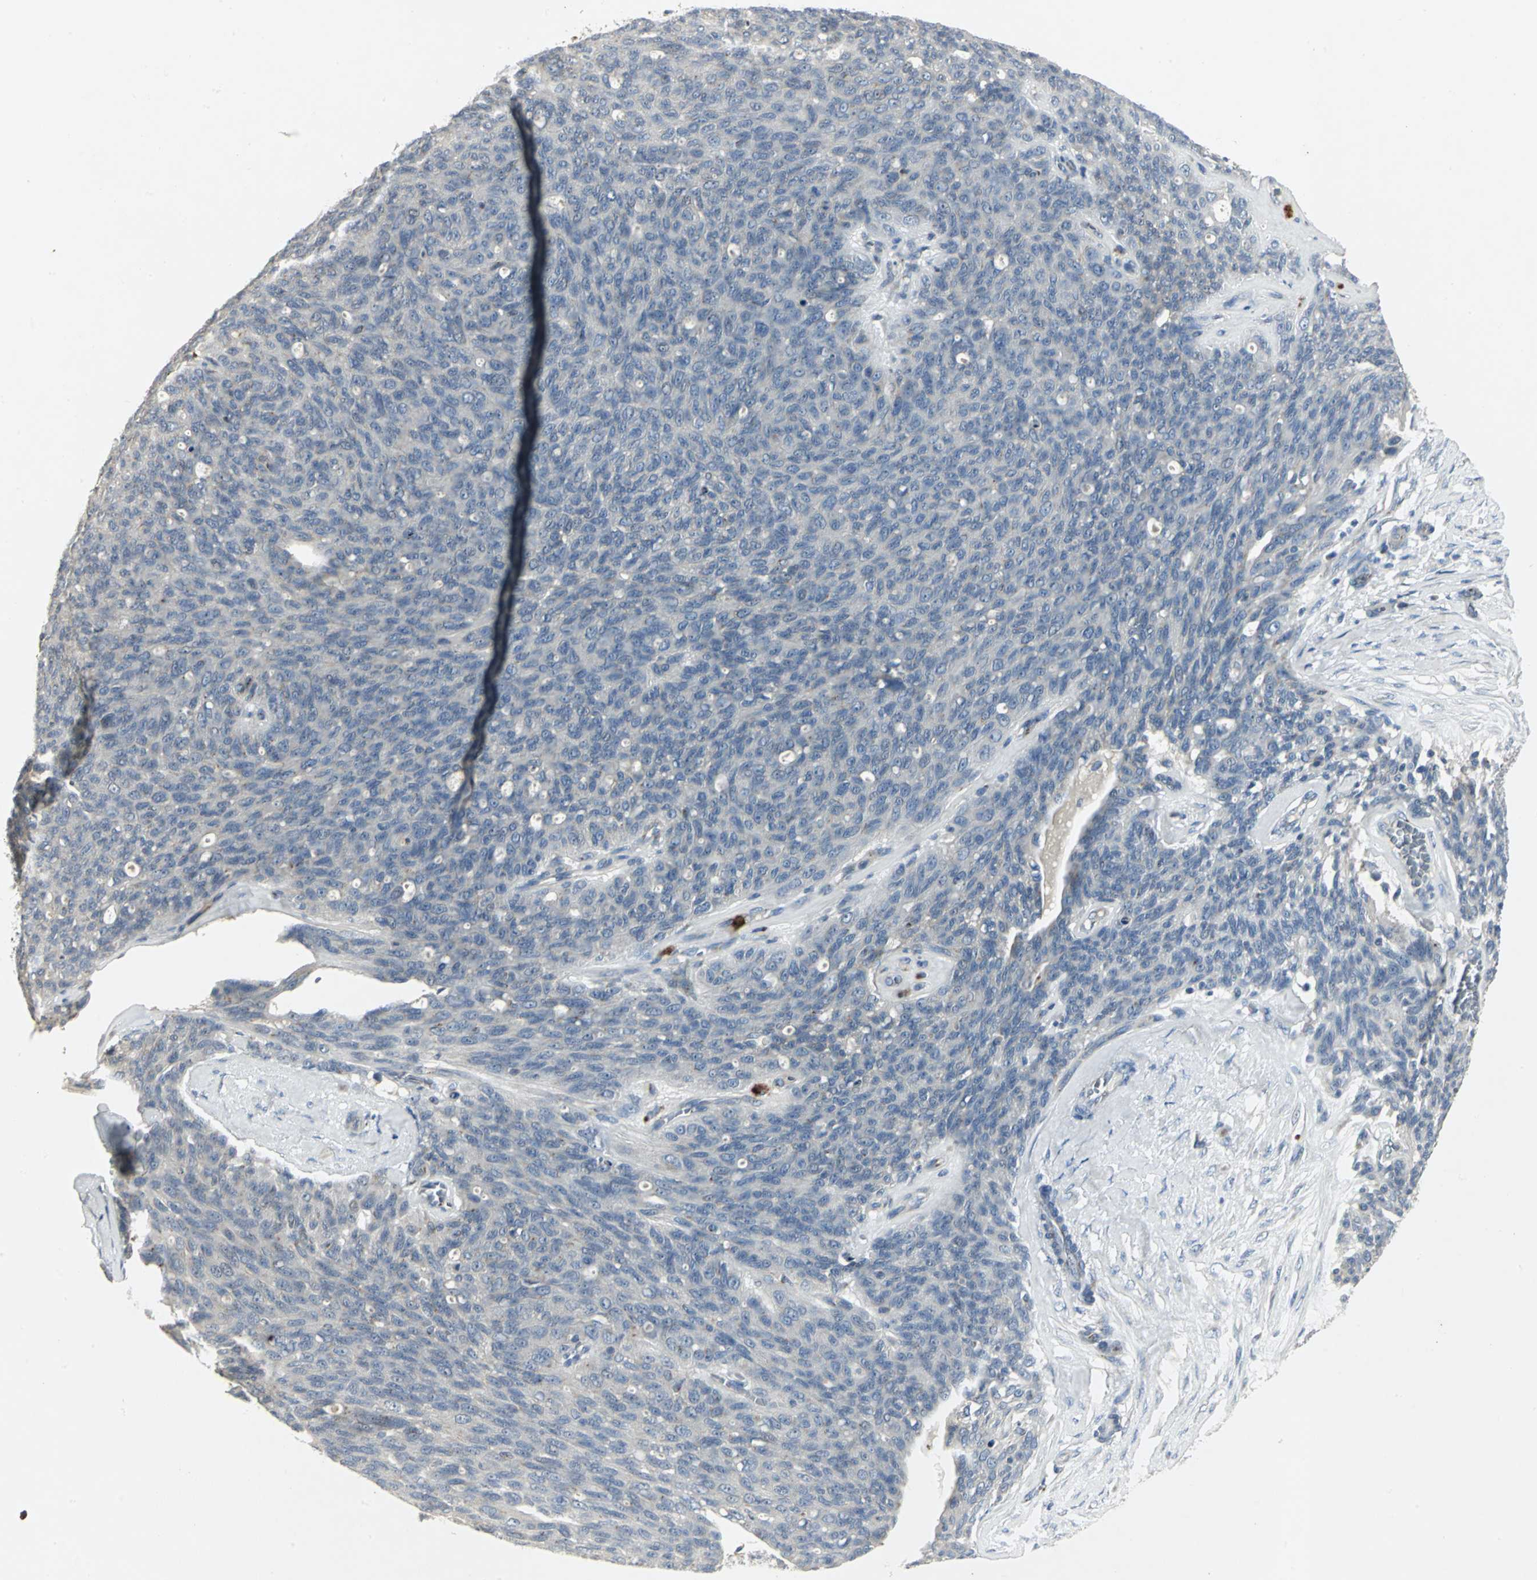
{"staining": {"intensity": "negative", "quantity": "none", "location": "none"}, "tissue": "ovarian cancer", "cell_type": "Tumor cells", "image_type": "cancer", "snomed": [{"axis": "morphology", "description": "Carcinoma, endometroid"}, {"axis": "topography", "description": "Ovary"}], "caption": "Photomicrograph shows no significant protein positivity in tumor cells of ovarian endometroid carcinoma.", "gene": "TM9SF2", "patient": {"sex": "female", "age": 60}}